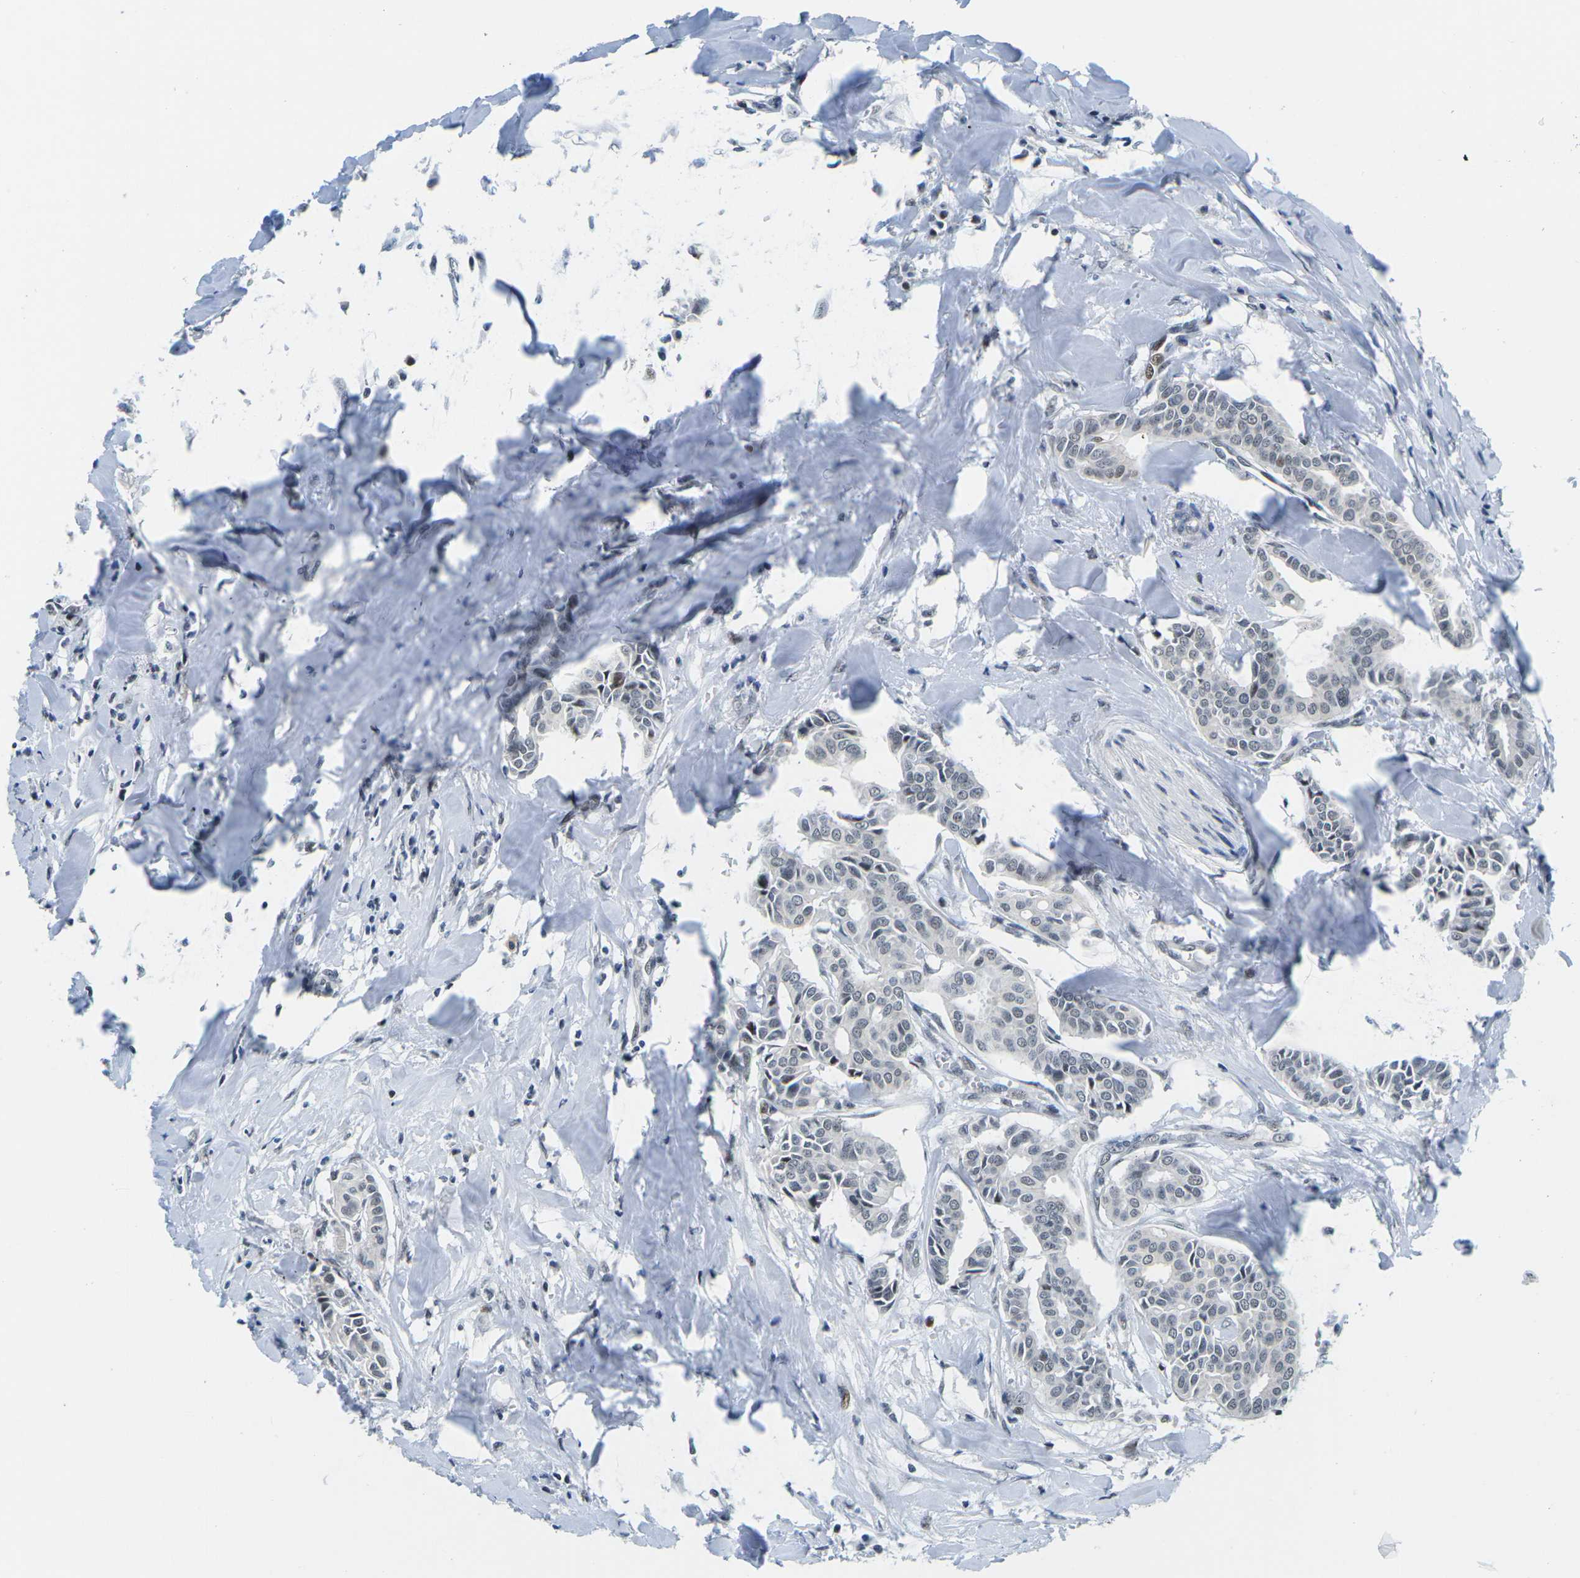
{"staining": {"intensity": "weak", "quantity": "<25%", "location": "nuclear"}, "tissue": "head and neck cancer", "cell_type": "Tumor cells", "image_type": "cancer", "snomed": [{"axis": "morphology", "description": "Adenocarcinoma, NOS"}, {"axis": "topography", "description": "Salivary gland"}, {"axis": "topography", "description": "Head-Neck"}], "caption": "High magnification brightfield microscopy of head and neck cancer stained with DAB (3,3'-diaminobenzidine) (brown) and counterstained with hematoxylin (blue): tumor cells show no significant positivity.", "gene": "PRPF8", "patient": {"sex": "female", "age": 59}}